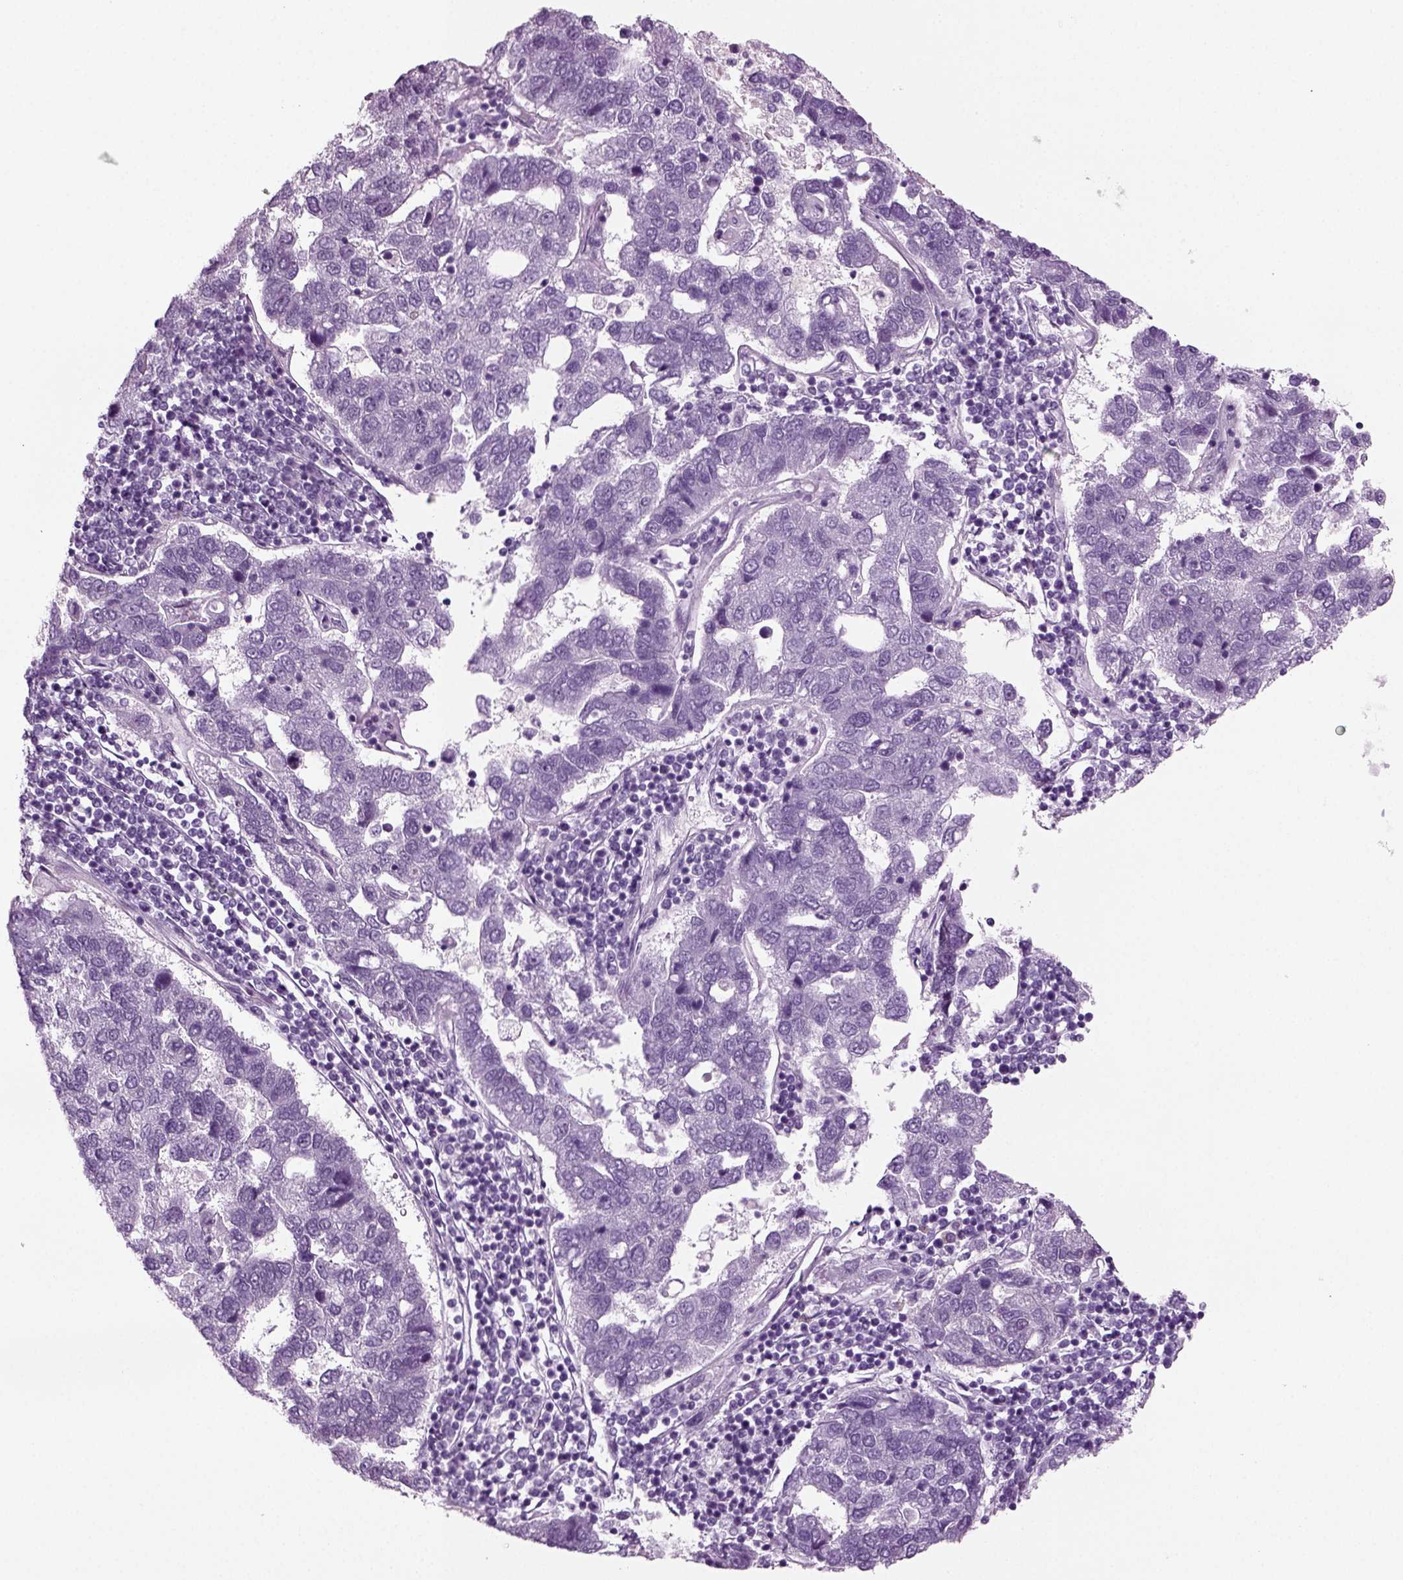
{"staining": {"intensity": "negative", "quantity": "none", "location": "none"}, "tissue": "pancreatic cancer", "cell_type": "Tumor cells", "image_type": "cancer", "snomed": [{"axis": "morphology", "description": "Adenocarcinoma, NOS"}, {"axis": "topography", "description": "Pancreas"}], "caption": "Human pancreatic cancer (adenocarcinoma) stained for a protein using immunohistochemistry exhibits no staining in tumor cells.", "gene": "CRABP1", "patient": {"sex": "female", "age": 61}}